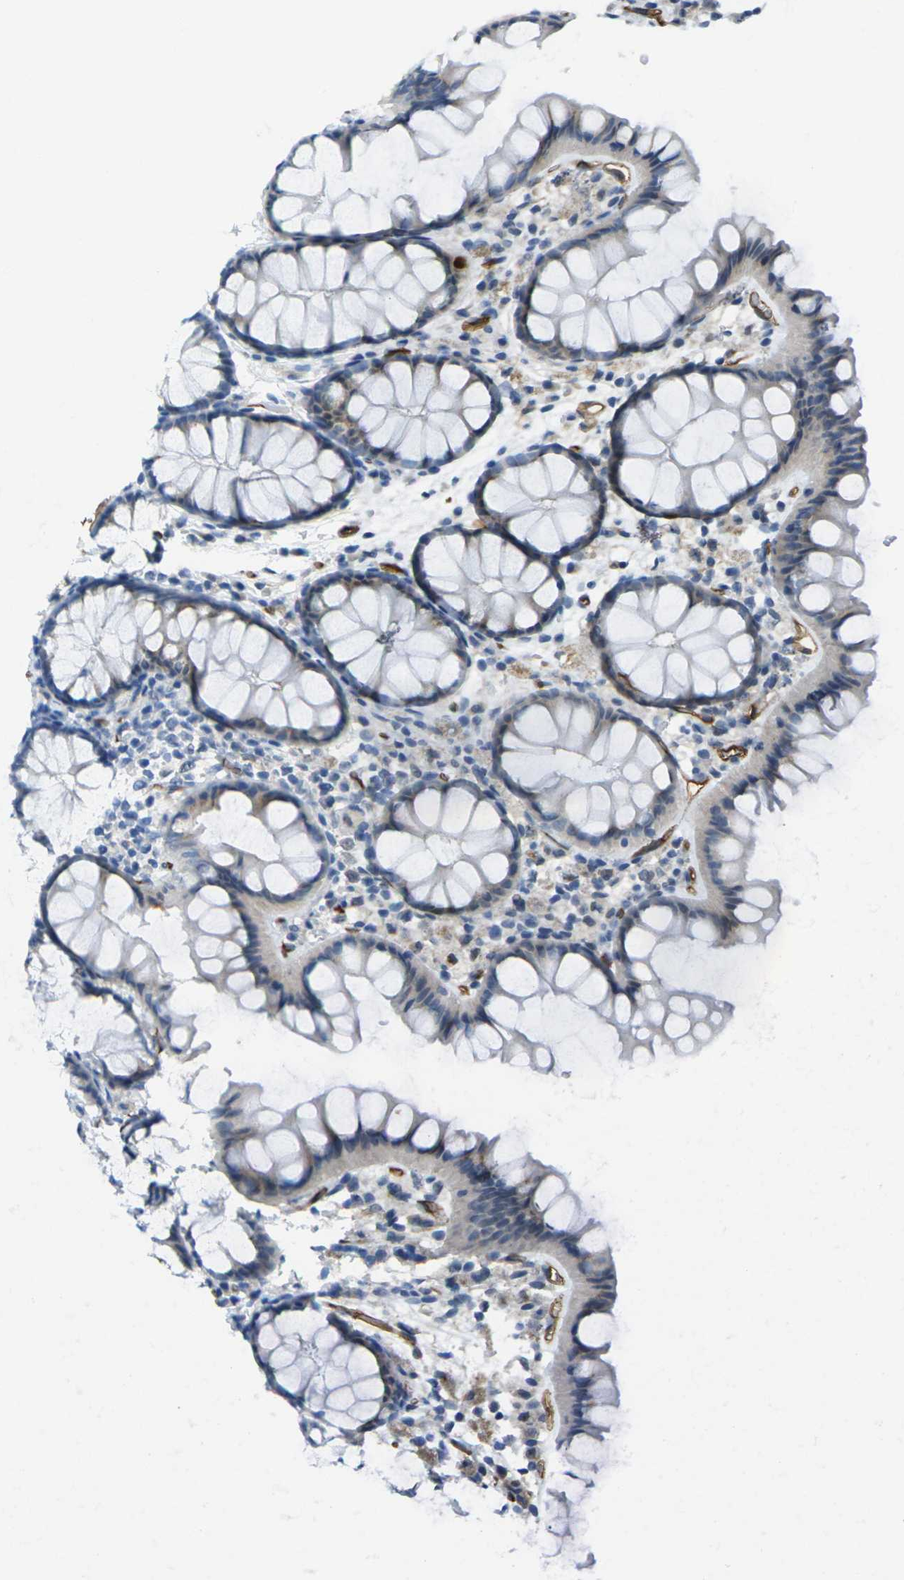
{"staining": {"intensity": "strong", "quantity": ">75%", "location": "cytoplasmic/membranous"}, "tissue": "colon", "cell_type": "Endothelial cells", "image_type": "normal", "snomed": [{"axis": "morphology", "description": "Normal tissue, NOS"}, {"axis": "topography", "description": "Colon"}], "caption": "Protein staining of benign colon demonstrates strong cytoplasmic/membranous staining in about >75% of endothelial cells. Immunohistochemistry (ihc) stains the protein in brown and the nuclei are stained blue.", "gene": "HSPA12B", "patient": {"sex": "female", "age": 55}}